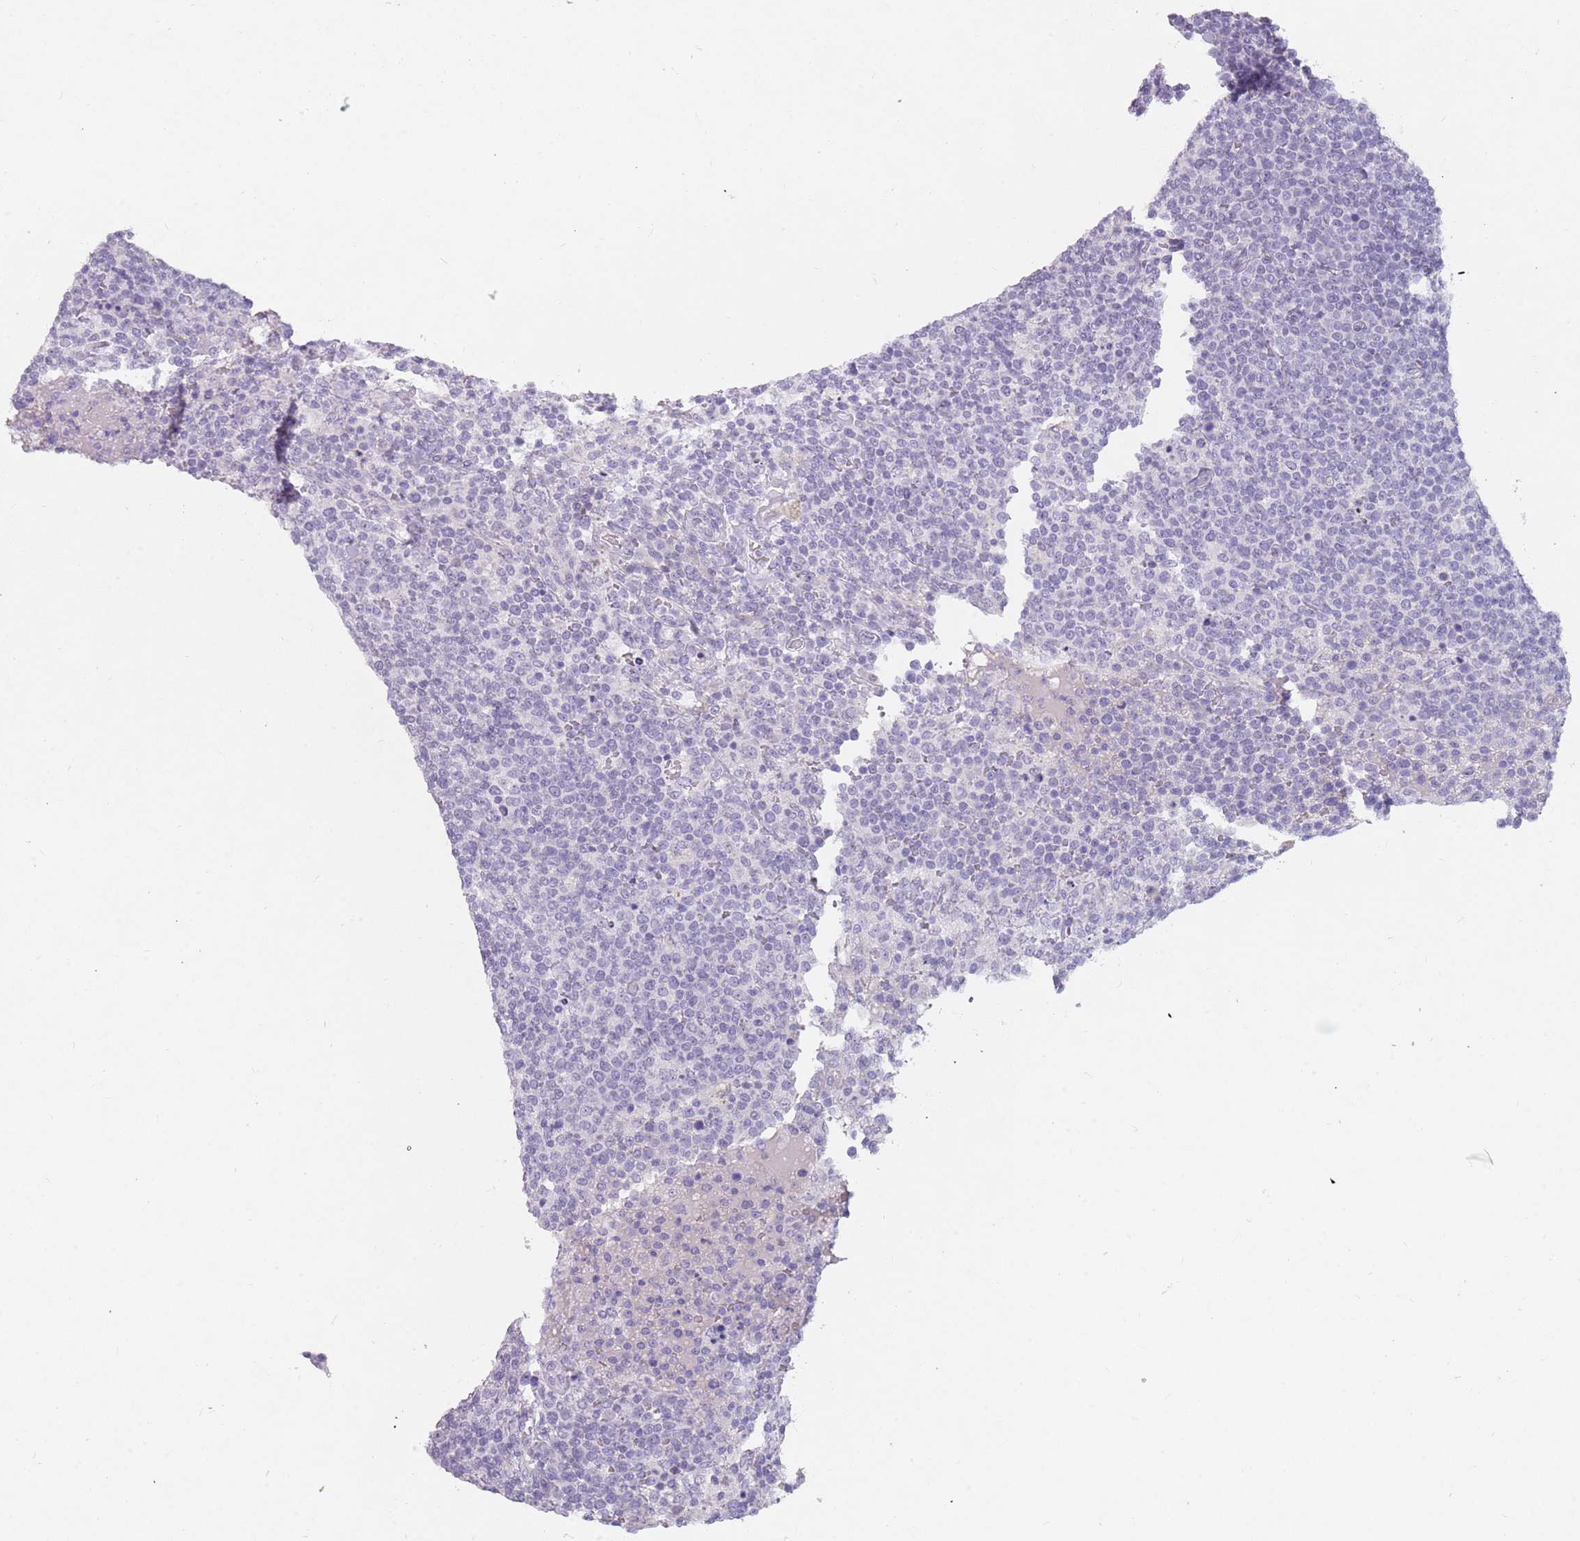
{"staining": {"intensity": "negative", "quantity": "none", "location": "none"}, "tissue": "lymphoma", "cell_type": "Tumor cells", "image_type": "cancer", "snomed": [{"axis": "morphology", "description": "Malignant lymphoma, non-Hodgkin's type, High grade"}, {"axis": "topography", "description": "Lymph node"}], "caption": "Tumor cells show no significant protein positivity in lymphoma.", "gene": "DDX4", "patient": {"sex": "male", "age": 61}}